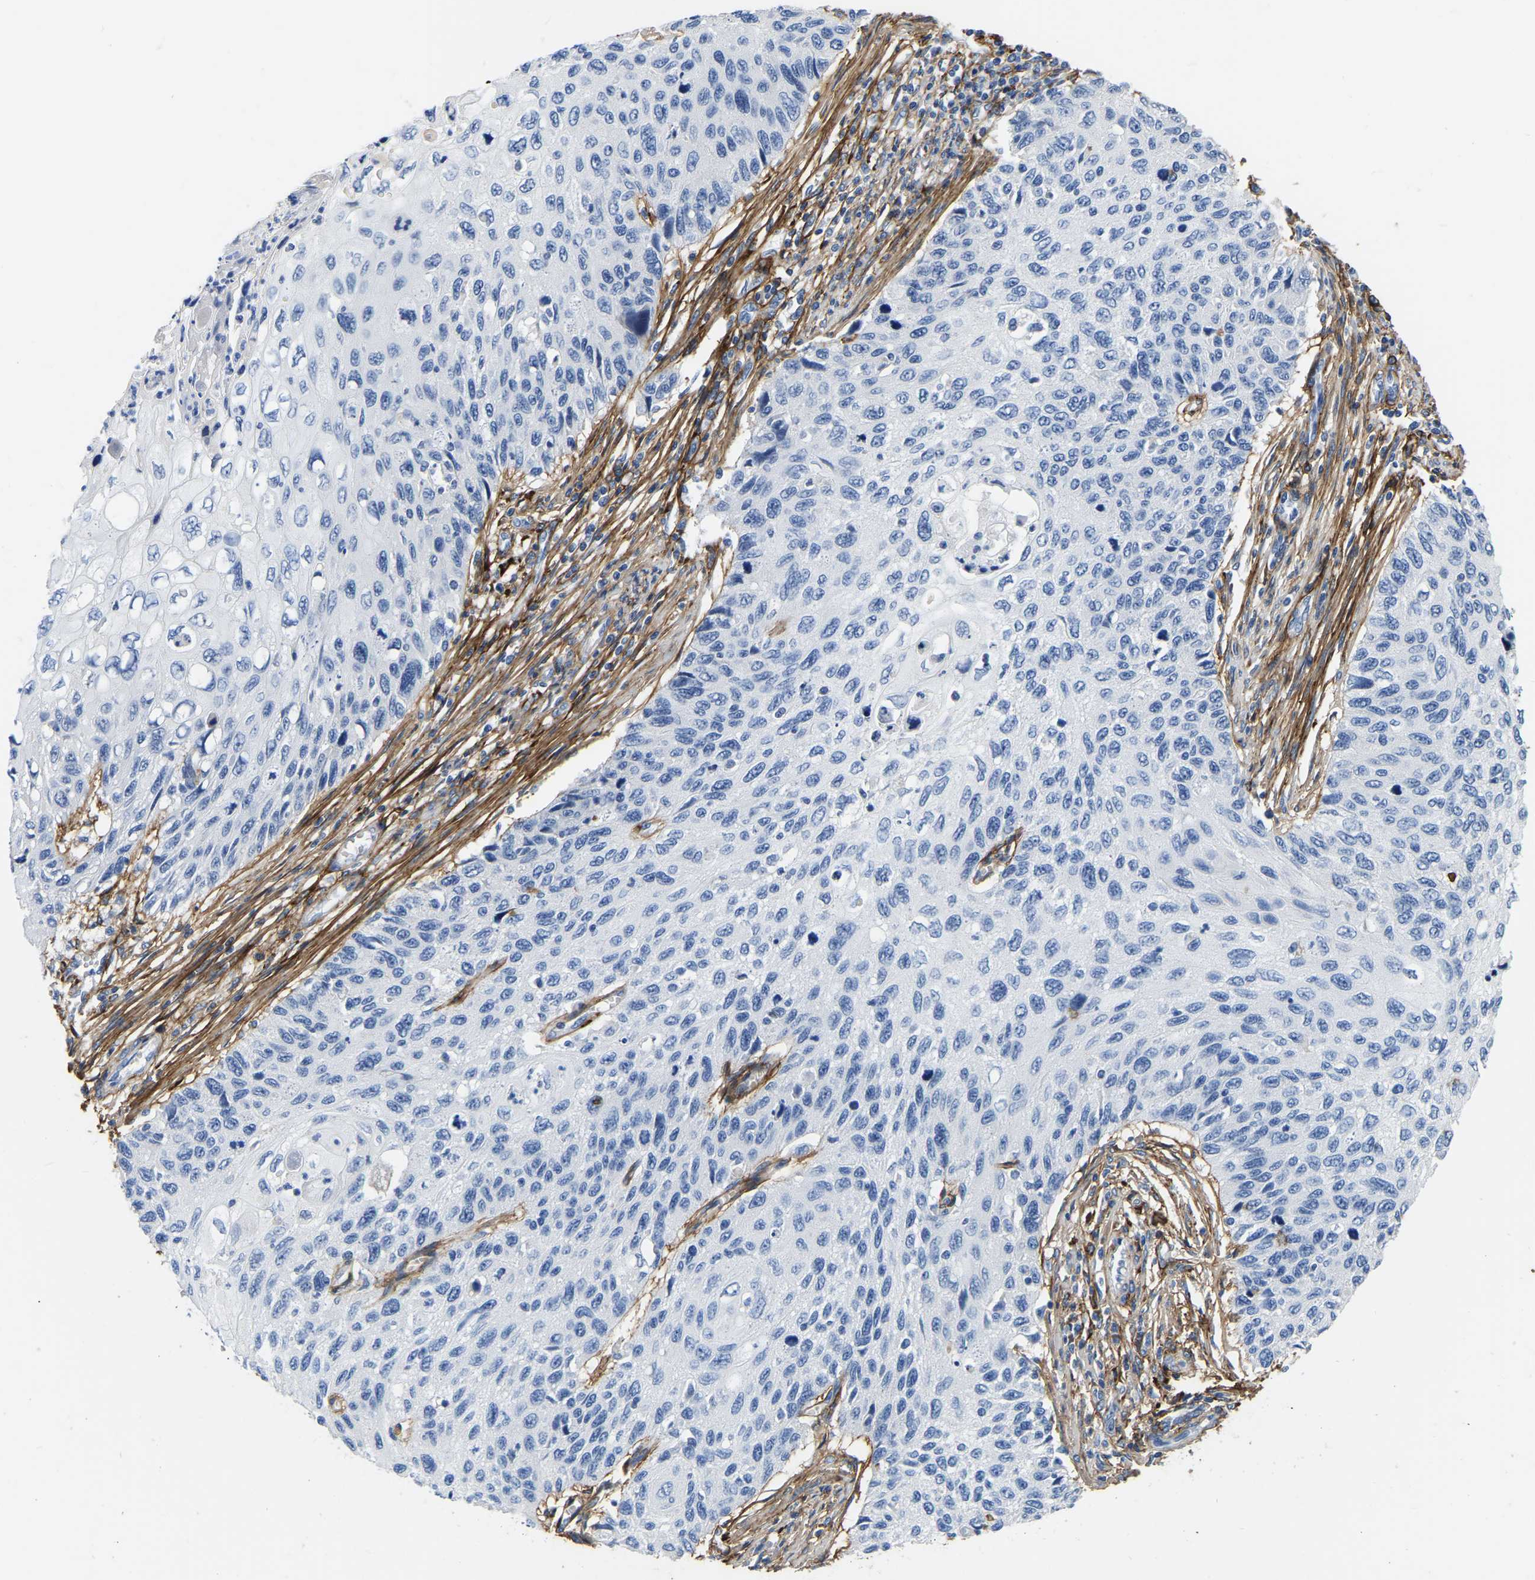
{"staining": {"intensity": "negative", "quantity": "none", "location": "none"}, "tissue": "cervical cancer", "cell_type": "Tumor cells", "image_type": "cancer", "snomed": [{"axis": "morphology", "description": "Squamous cell carcinoma, NOS"}, {"axis": "topography", "description": "Cervix"}], "caption": "A histopathology image of cervical cancer (squamous cell carcinoma) stained for a protein reveals no brown staining in tumor cells. (Stains: DAB immunohistochemistry with hematoxylin counter stain, Microscopy: brightfield microscopy at high magnification).", "gene": "COL6A1", "patient": {"sex": "female", "age": 70}}